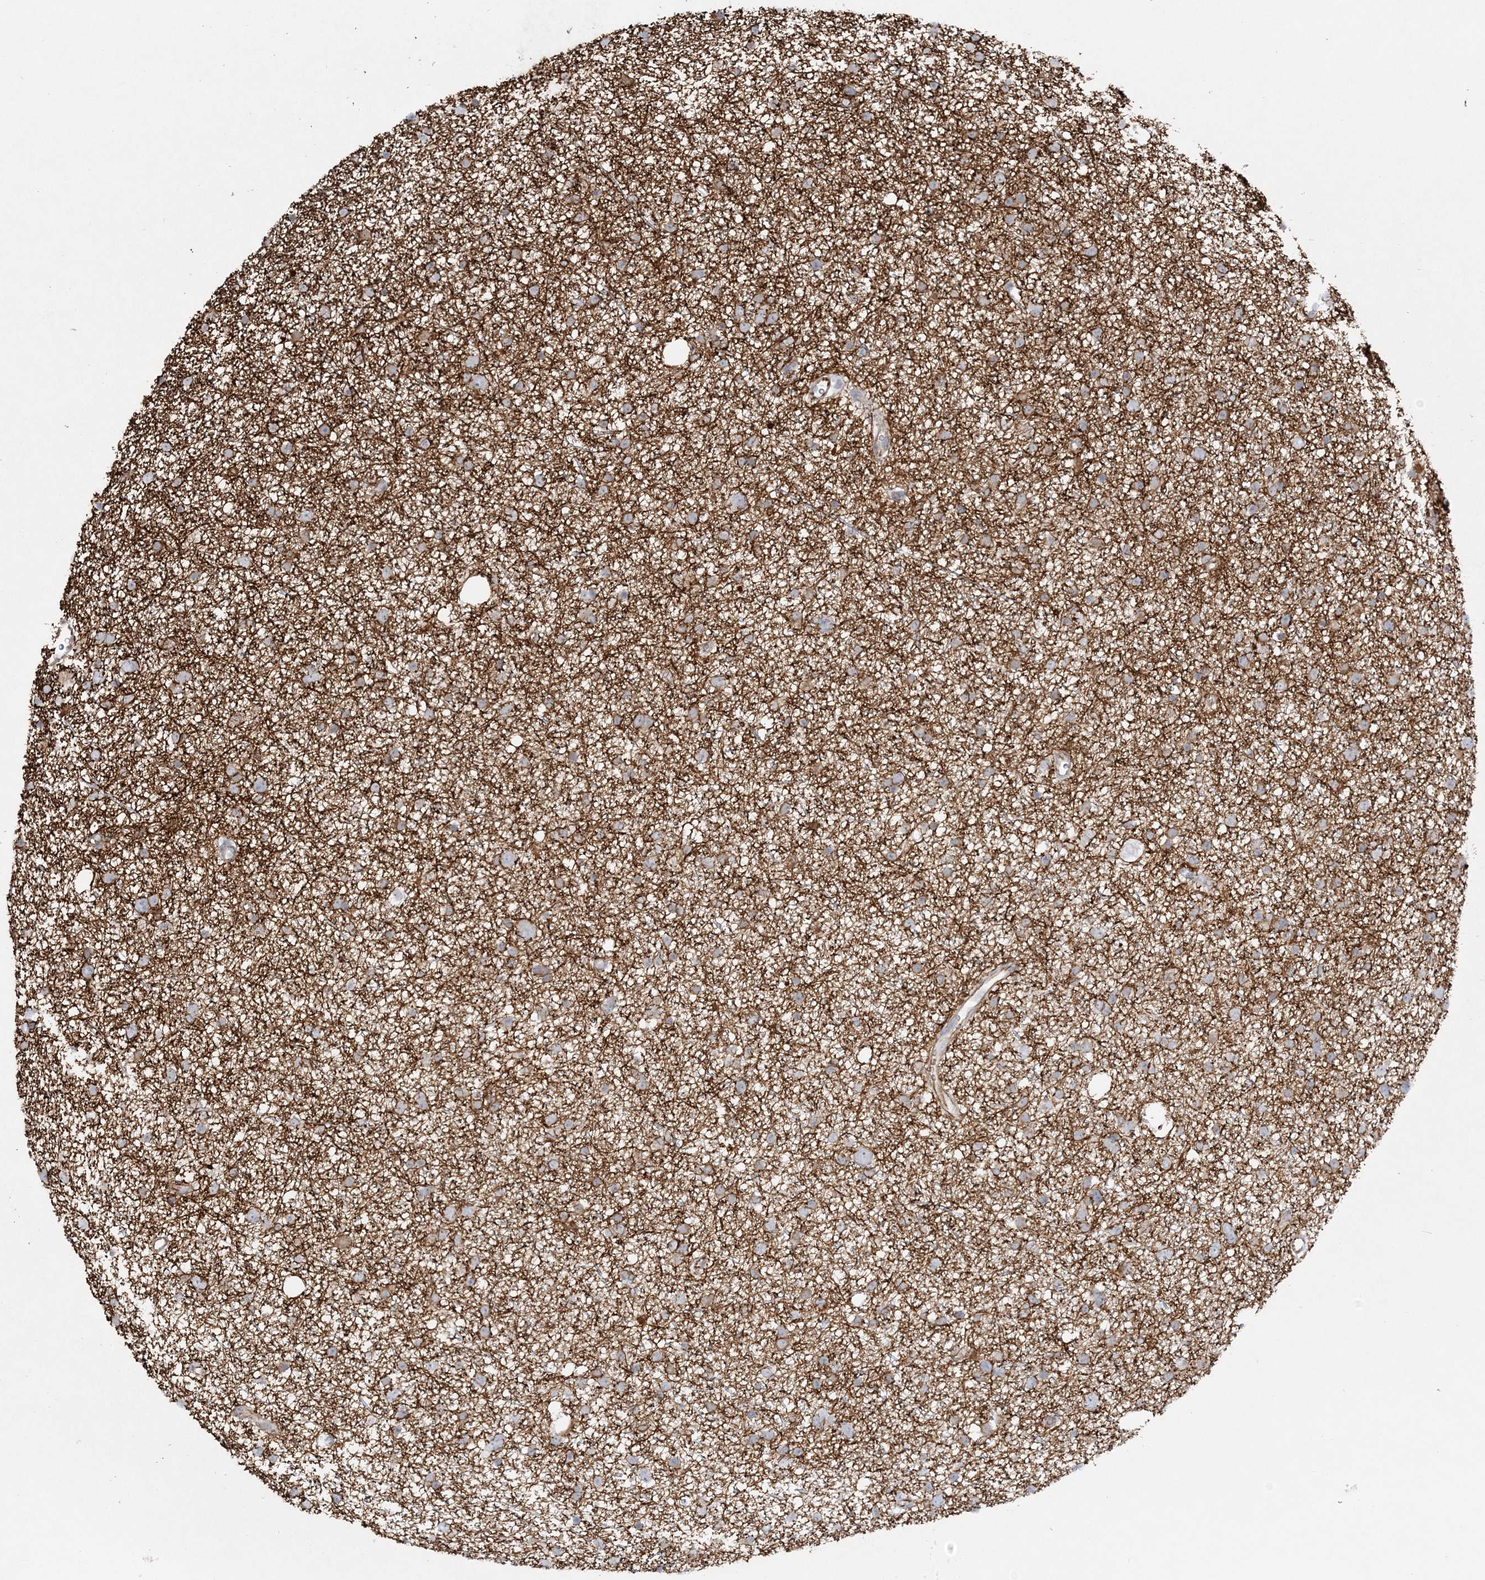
{"staining": {"intensity": "negative", "quantity": "none", "location": "none"}, "tissue": "glioma", "cell_type": "Tumor cells", "image_type": "cancer", "snomed": [{"axis": "morphology", "description": "Glioma, malignant, Low grade"}, {"axis": "topography", "description": "Cerebral cortex"}], "caption": "Tumor cells show no significant expression in glioma. Brightfield microscopy of immunohistochemistry stained with DAB (brown) and hematoxylin (blue), captured at high magnification.", "gene": "SCLT1", "patient": {"sex": "female", "age": 39}}